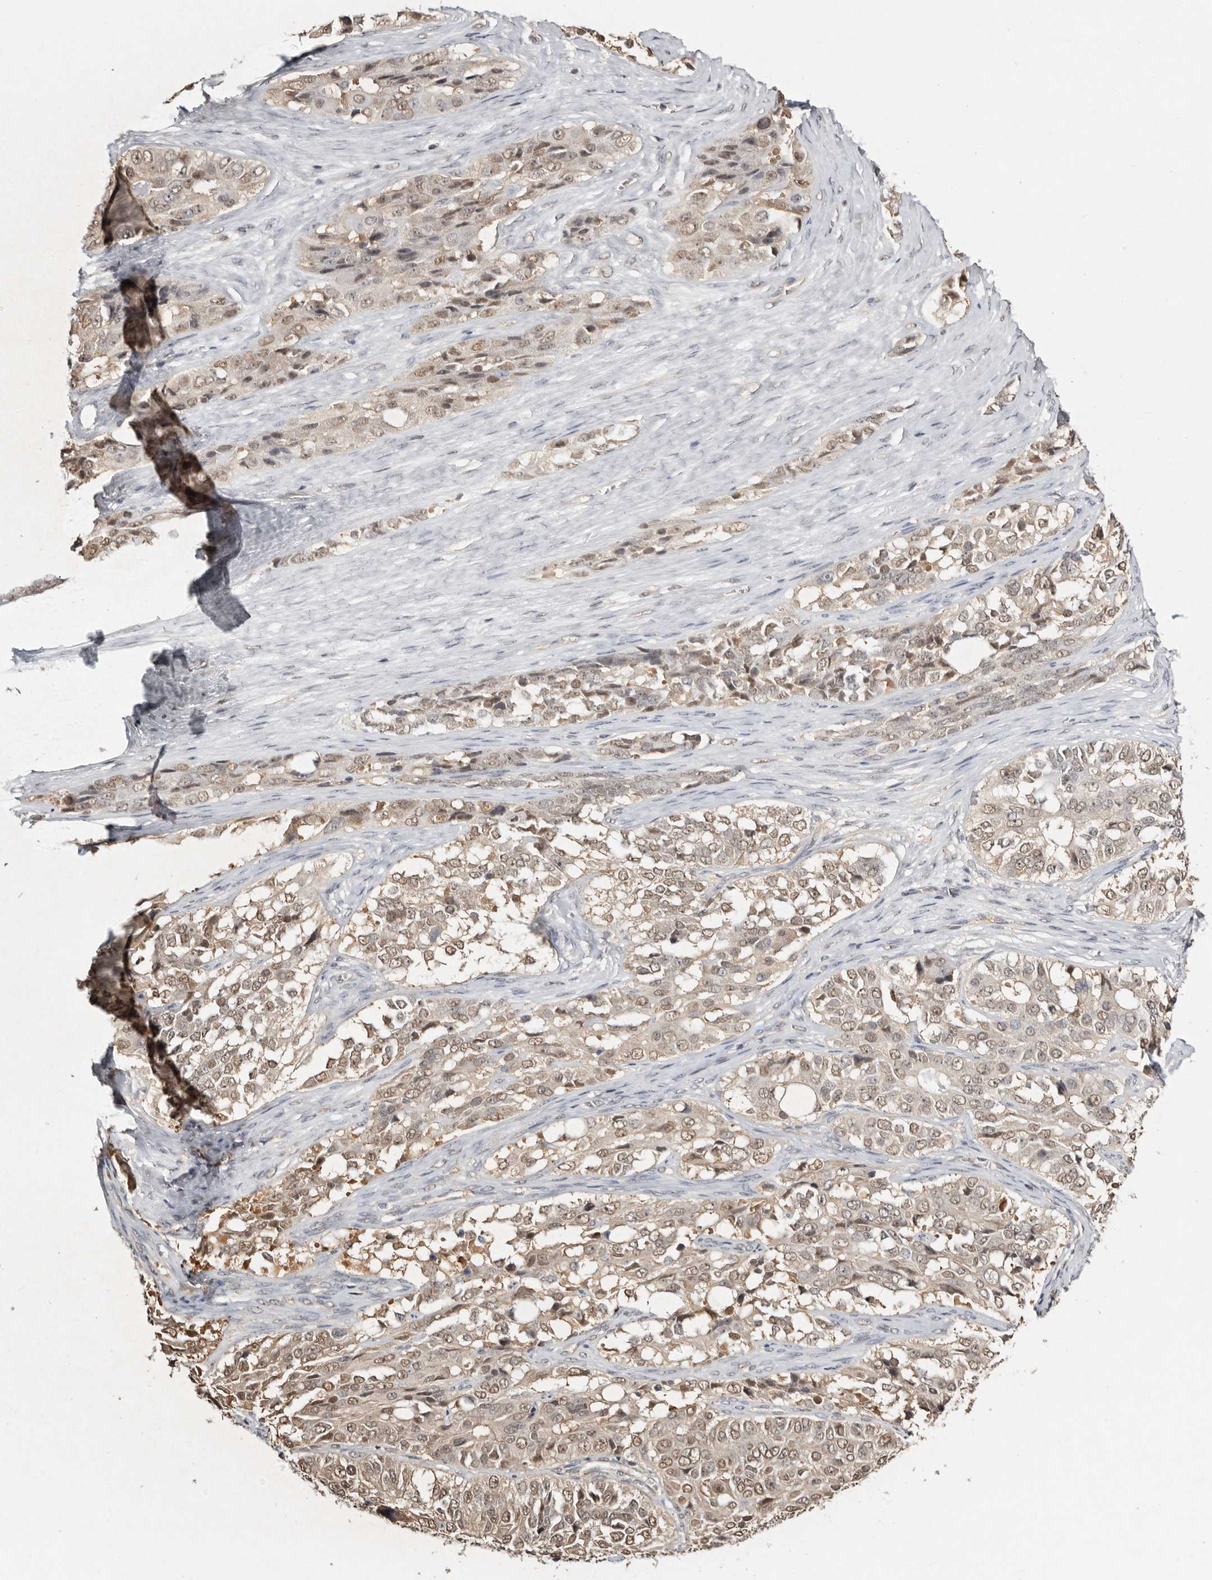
{"staining": {"intensity": "weak", "quantity": ">75%", "location": "nuclear"}, "tissue": "ovarian cancer", "cell_type": "Tumor cells", "image_type": "cancer", "snomed": [{"axis": "morphology", "description": "Carcinoma, endometroid"}, {"axis": "topography", "description": "Ovary"}], "caption": "A low amount of weak nuclear staining is seen in approximately >75% of tumor cells in endometroid carcinoma (ovarian) tissue.", "gene": "PSMA5", "patient": {"sex": "female", "age": 51}}